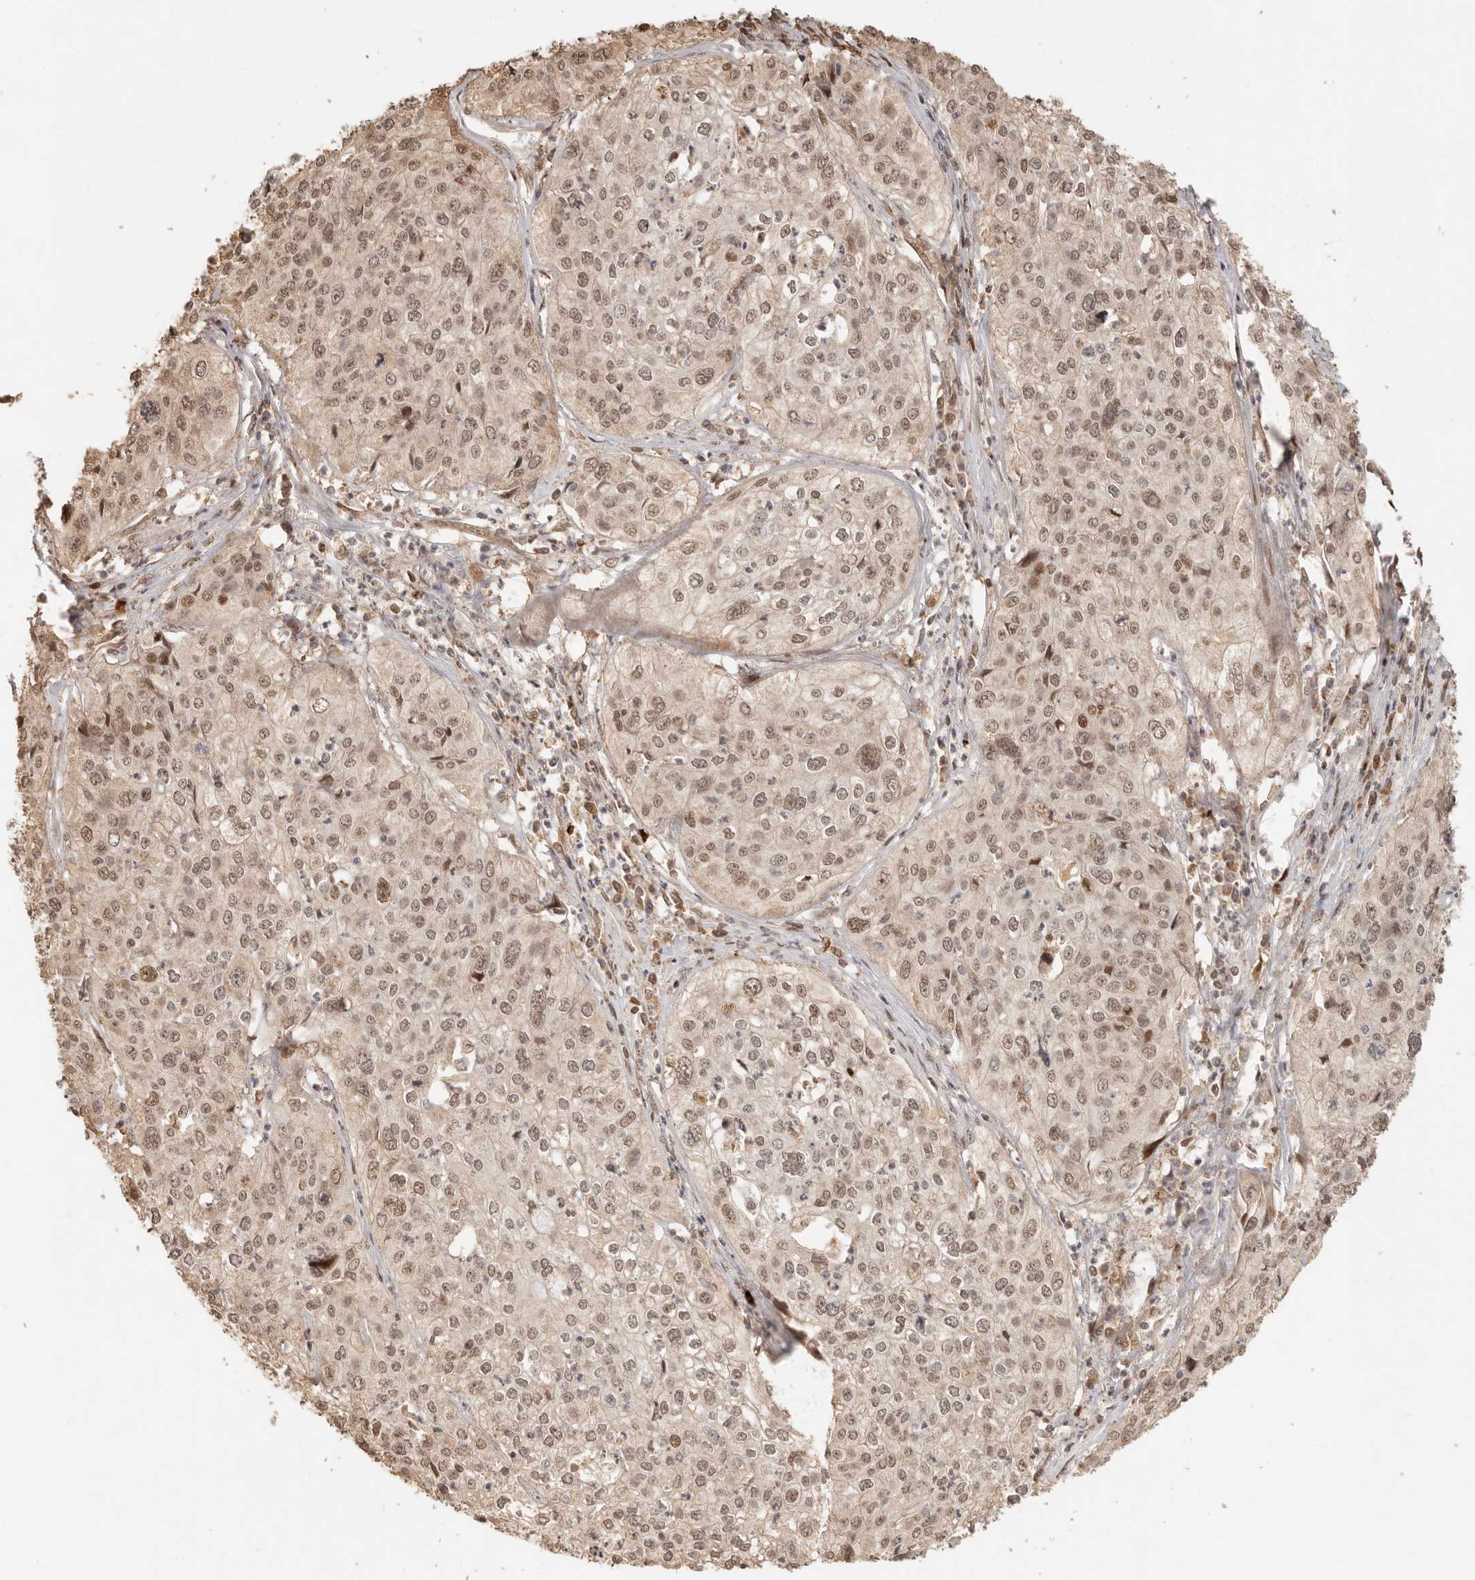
{"staining": {"intensity": "moderate", "quantity": ">75%", "location": "nuclear"}, "tissue": "cervical cancer", "cell_type": "Tumor cells", "image_type": "cancer", "snomed": [{"axis": "morphology", "description": "Squamous cell carcinoma, NOS"}, {"axis": "topography", "description": "Cervix"}], "caption": "Immunohistochemical staining of squamous cell carcinoma (cervical) demonstrates medium levels of moderate nuclear protein expression in approximately >75% of tumor cells. (DAB (3,3'-diaminobenzidine) = brown stain, brightfield microscopy at high magnification).", "gene": "NPAS2", "patient": {"sex": "female", "age": 31}}